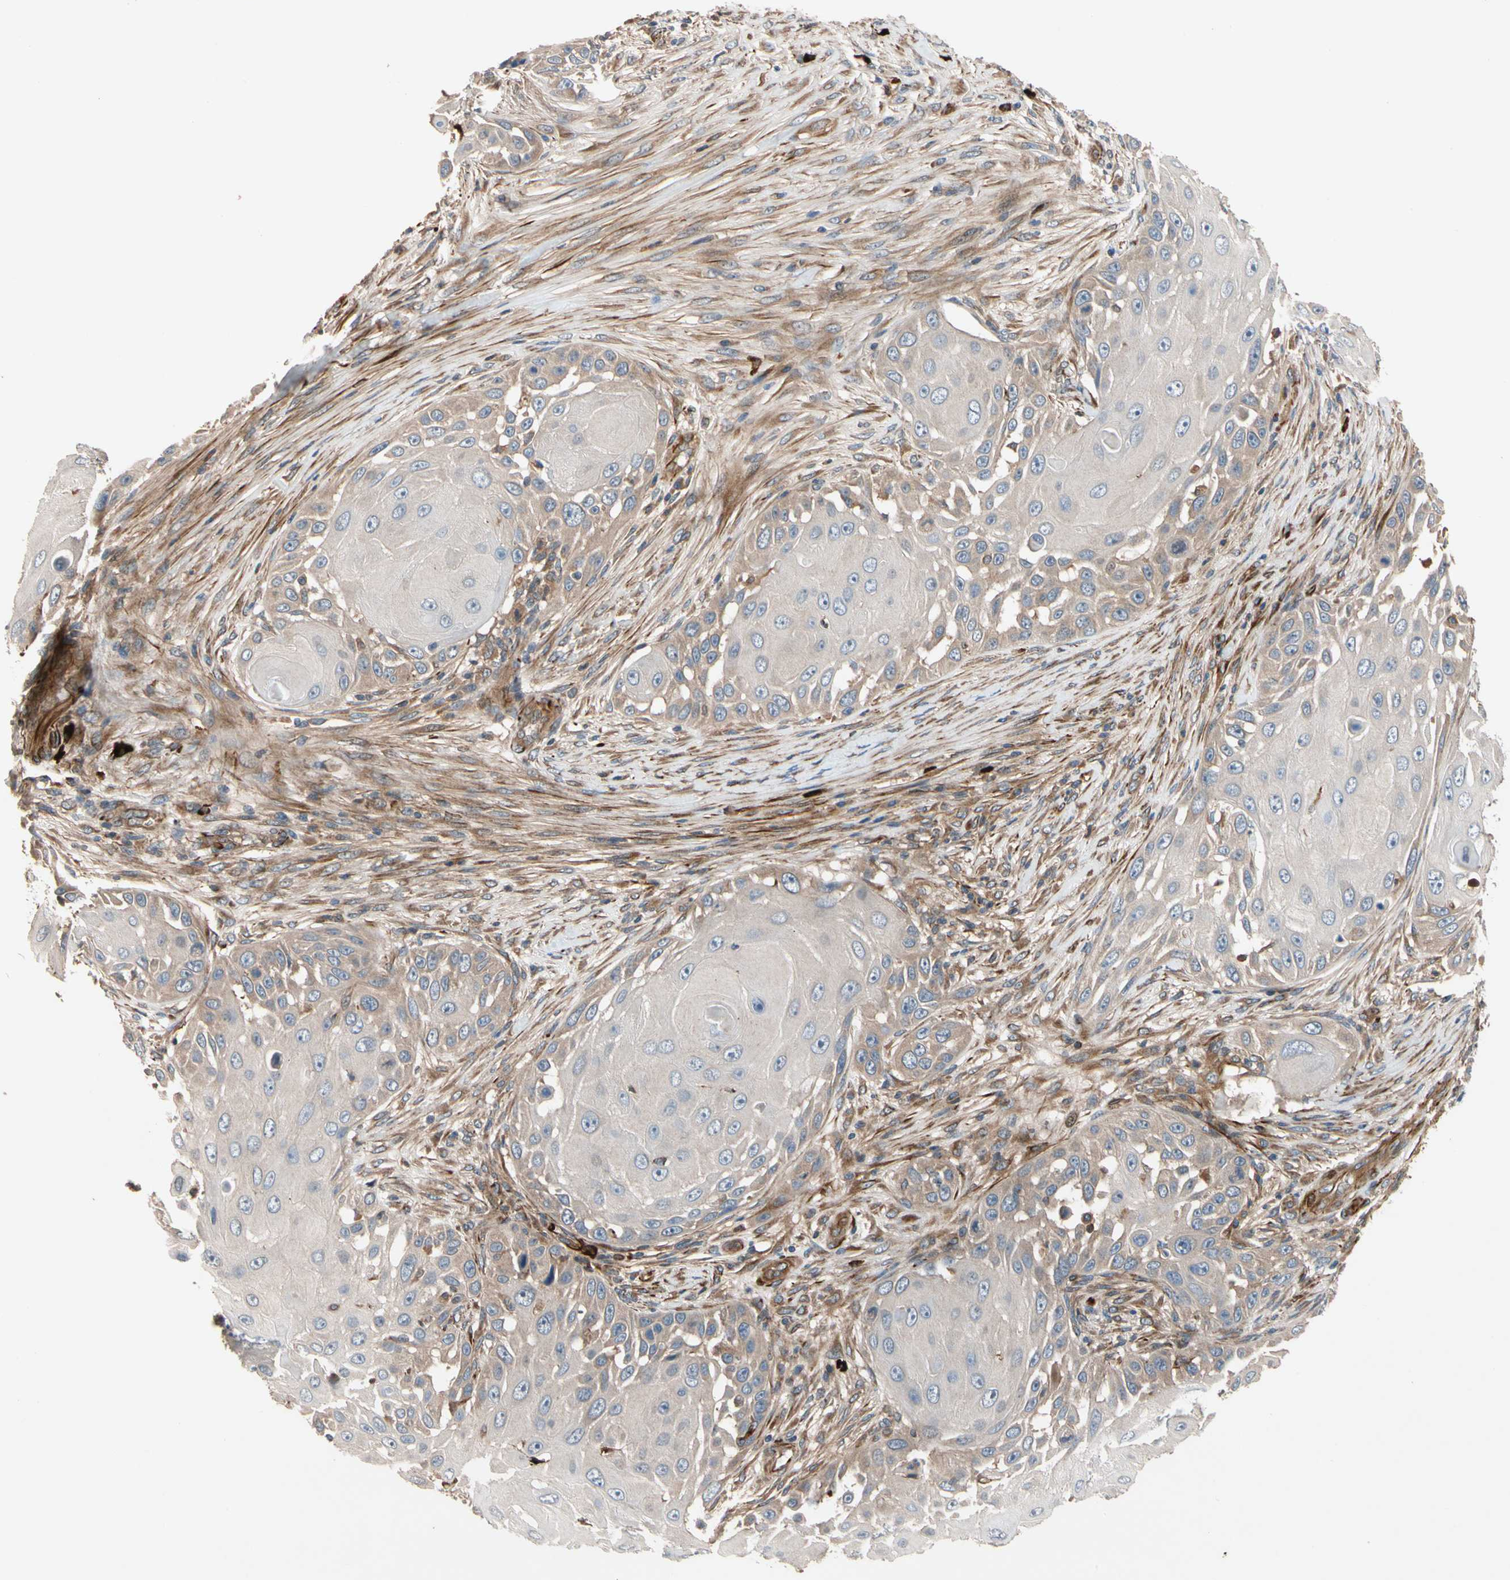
{"staining": {"intensity": "moderate", "quantity": "<25%", "location": "cytoplasmic/membranous"}, "tissue": "skin cancer", "cell_type": "Tumor cells", "image_type": "cancer", "snomed": [{"axis": "morphology", "description": "Squamous cell carcinoma, NOS"}, {"axis": "topography", "description": "Skin"}], "caption": "Immunohistochemistry histopathology image of neoplastic tissue: human skin cancer (squamous cell carcinoma) stained using immunohistochemistry (IHC) reveals low levels of moderate protein expression localized specifically in the cytoplasmic/membranous of tumor cells, appearing as a cytoplasmic/membranous brown color.", "gene": "FGD6", "patient": {"sex": "female", "age": 44}}